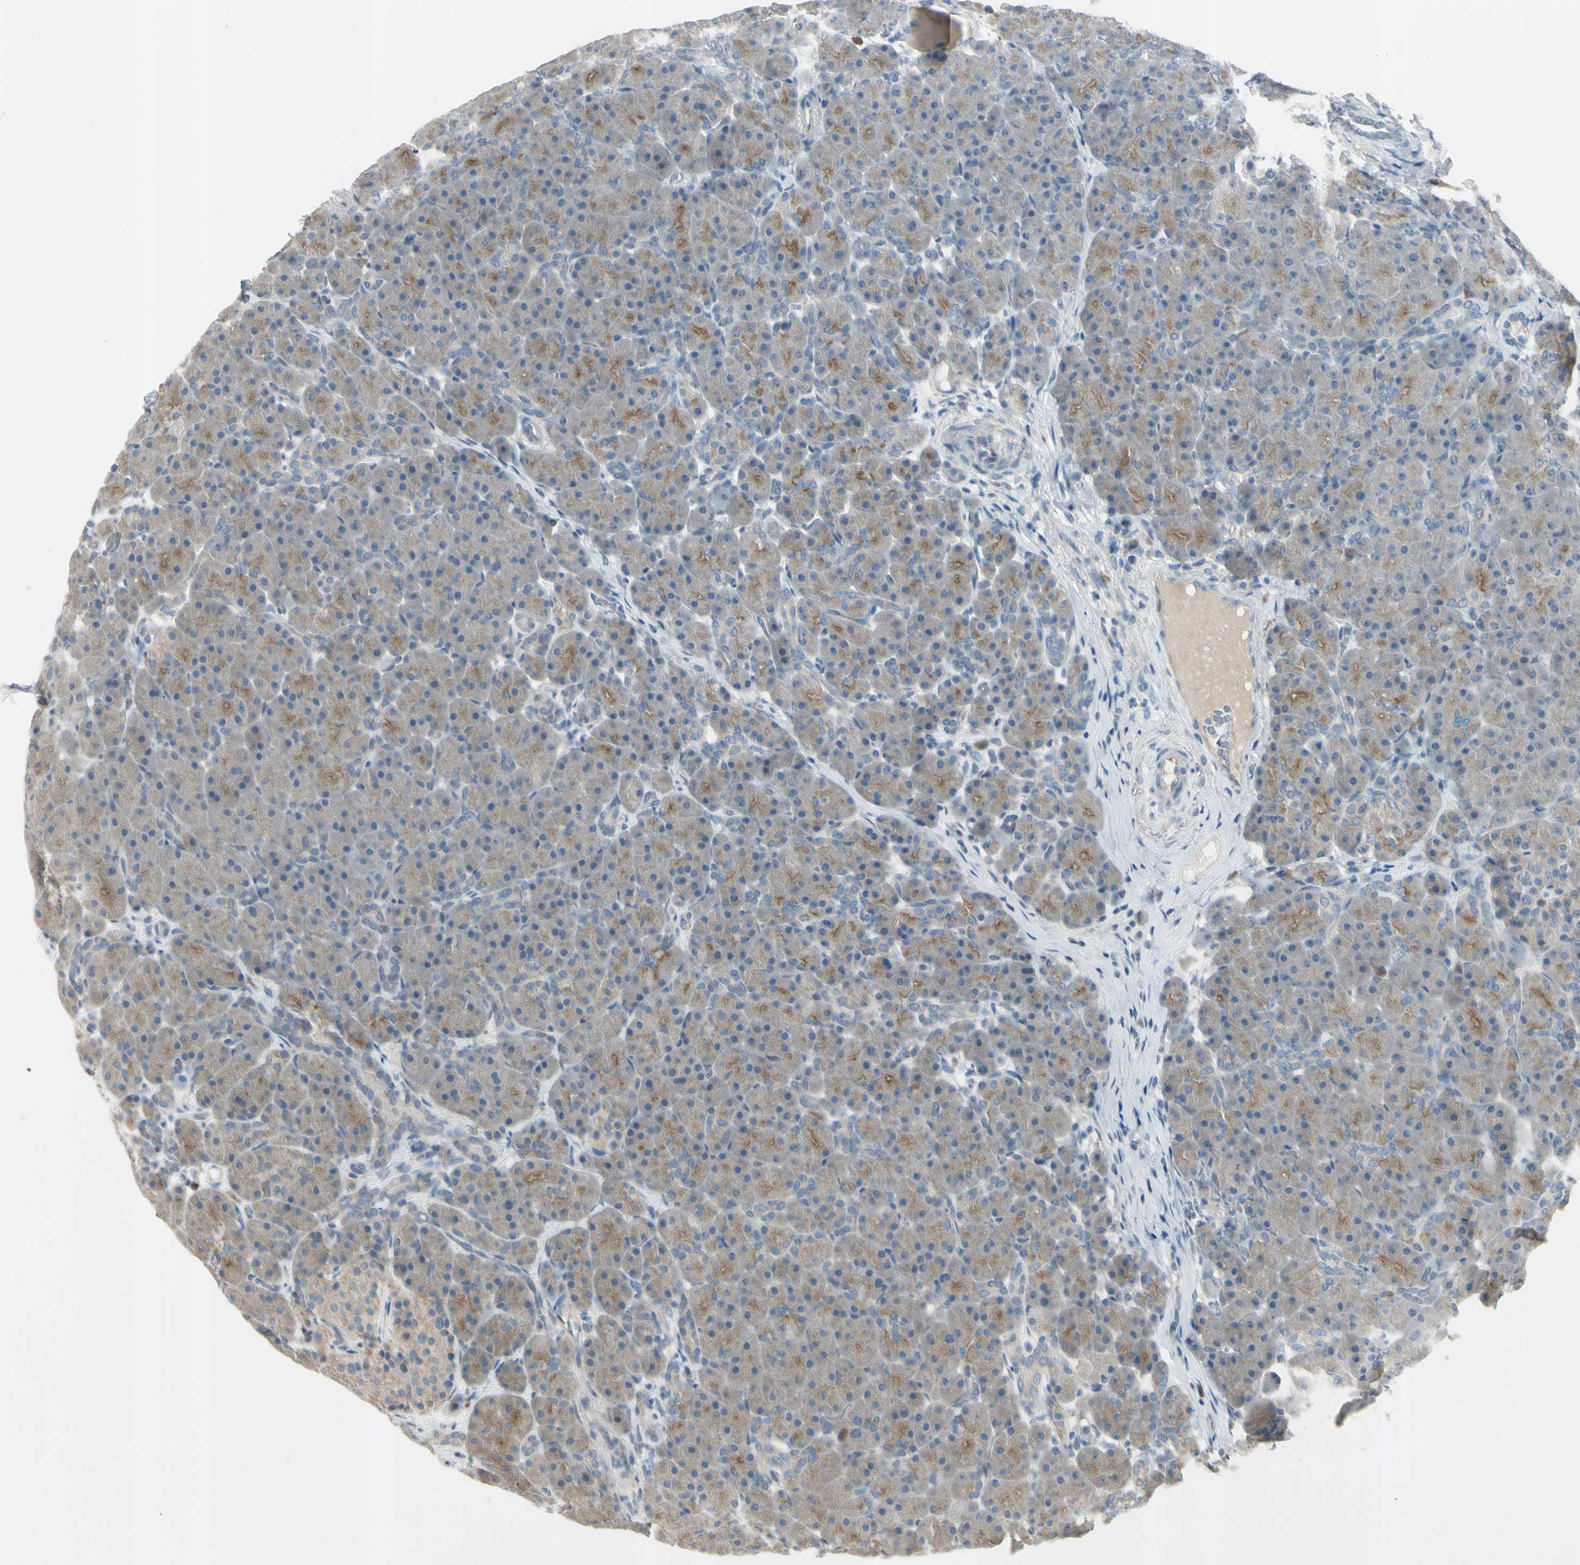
{"staining": {"intensity": "moderate", "quantity": "25%-75%", "location": "cytoplasmic/membranous"}, "tissue": "pancreas", "cell_type": "Exocrine glandular cells", "image_type": "normal", "snomed": [{"axis": "morphology", "description": "Normal tissue, NOS"}, {"axis": "topography", "description": "Pancreas"}], "caption": "Immunohistochemical staining of unremarkable human pancreas displays moderate cytoplasmic/membranous protein expression in approximately 25%-75% of exocrine glandular cells.", "gene": "AATK", "patient": {"sex": "male", "age": 66}}